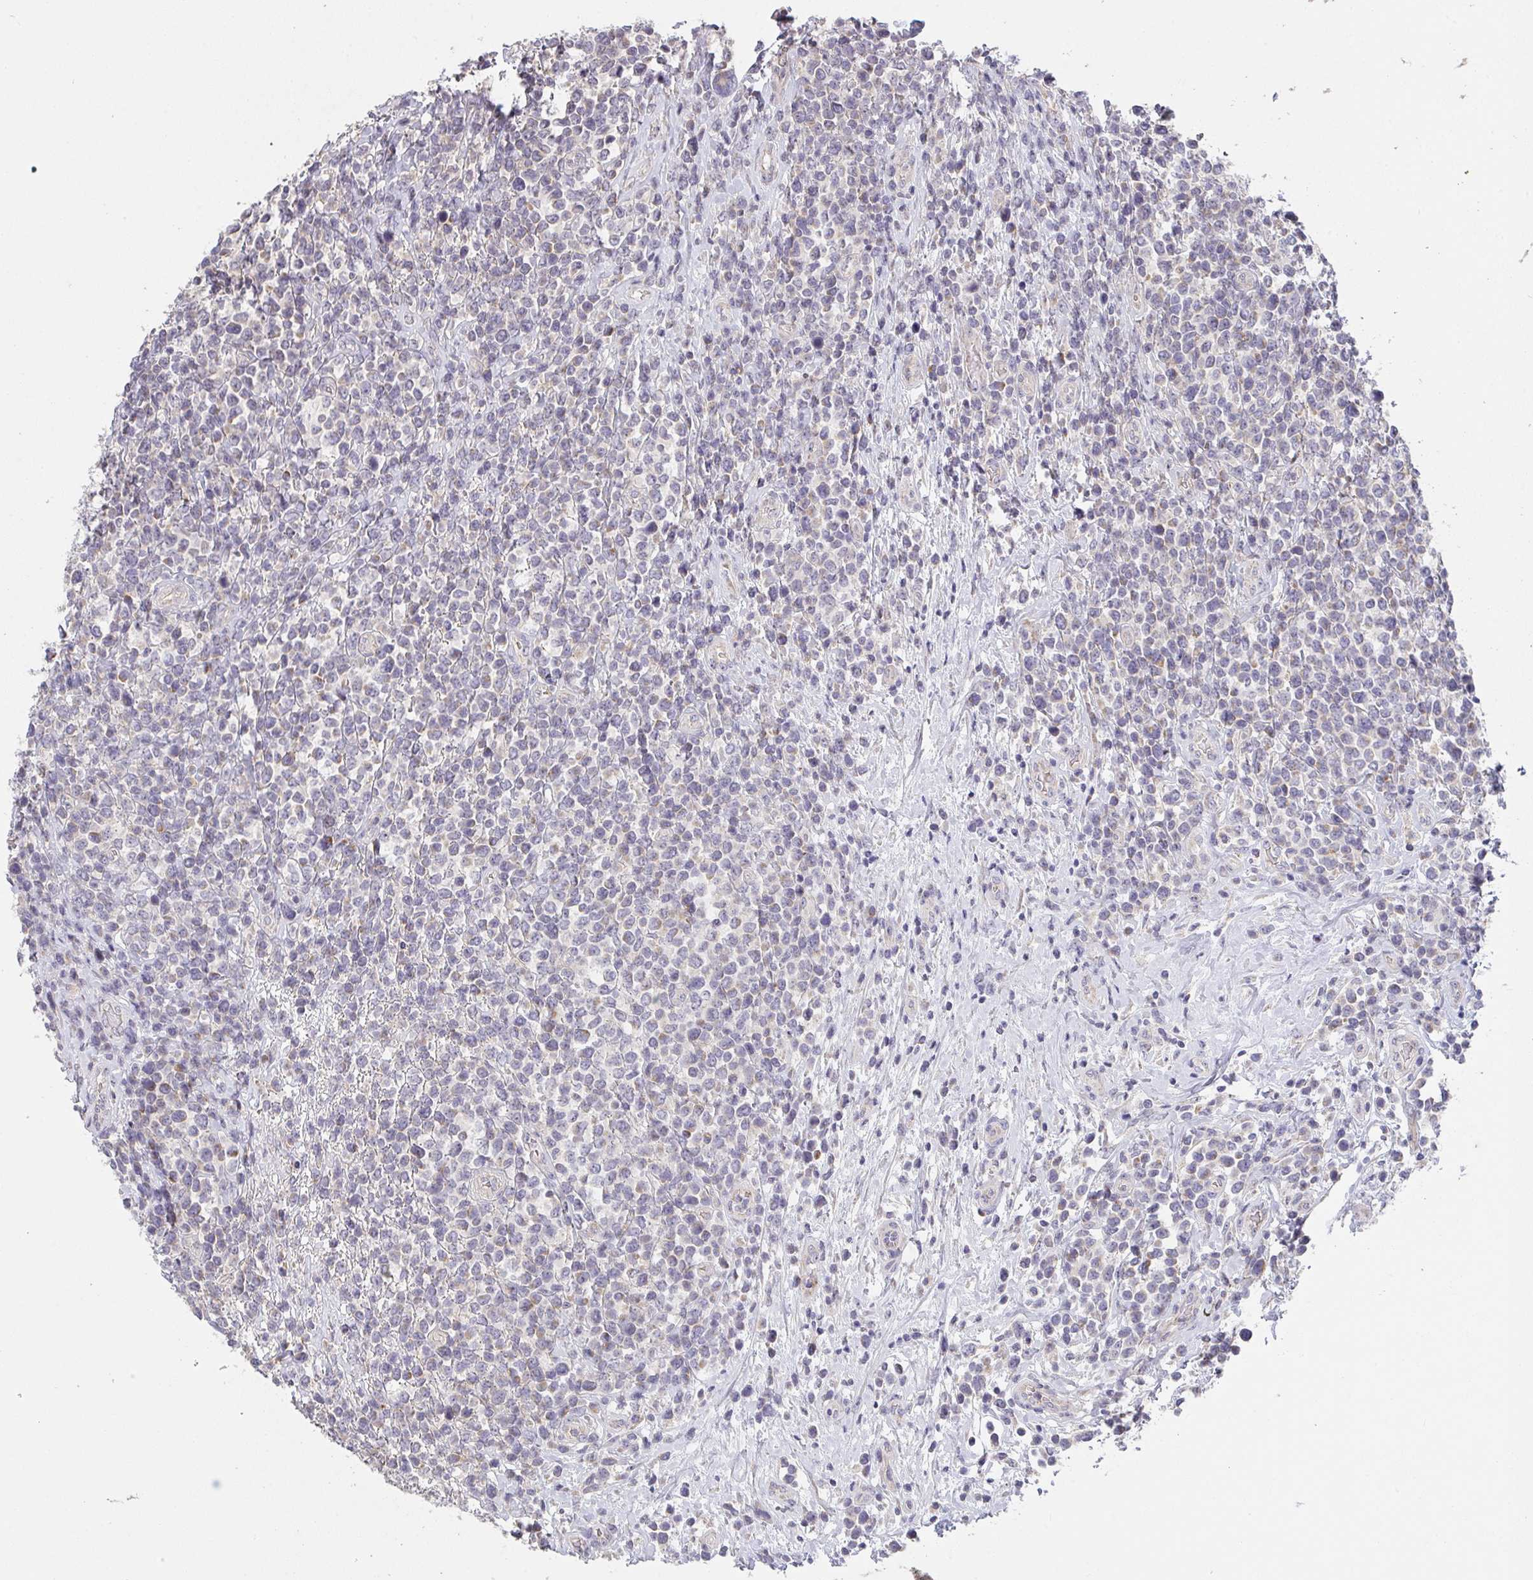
{"staining": {"intensity": "negative", "quantity": "none", "location": "none"}, "tissue": "lymphoma", "cell_type": "Tumor cells", "image_type": "cancer", "snomed": [{"axis": "morphology", "description": "Malignant lymphoma, non-Hodgkin's type, High grade"}, {"axis": "topography", "description": "Soft tissue"}], "caption": "Tumor cells are negative for protein expression in human malignant lymphoma, non-Hodgkin's type (high-grade).", "gene": "TMEM219", "patient": {"sex": "female", "age": 56}}